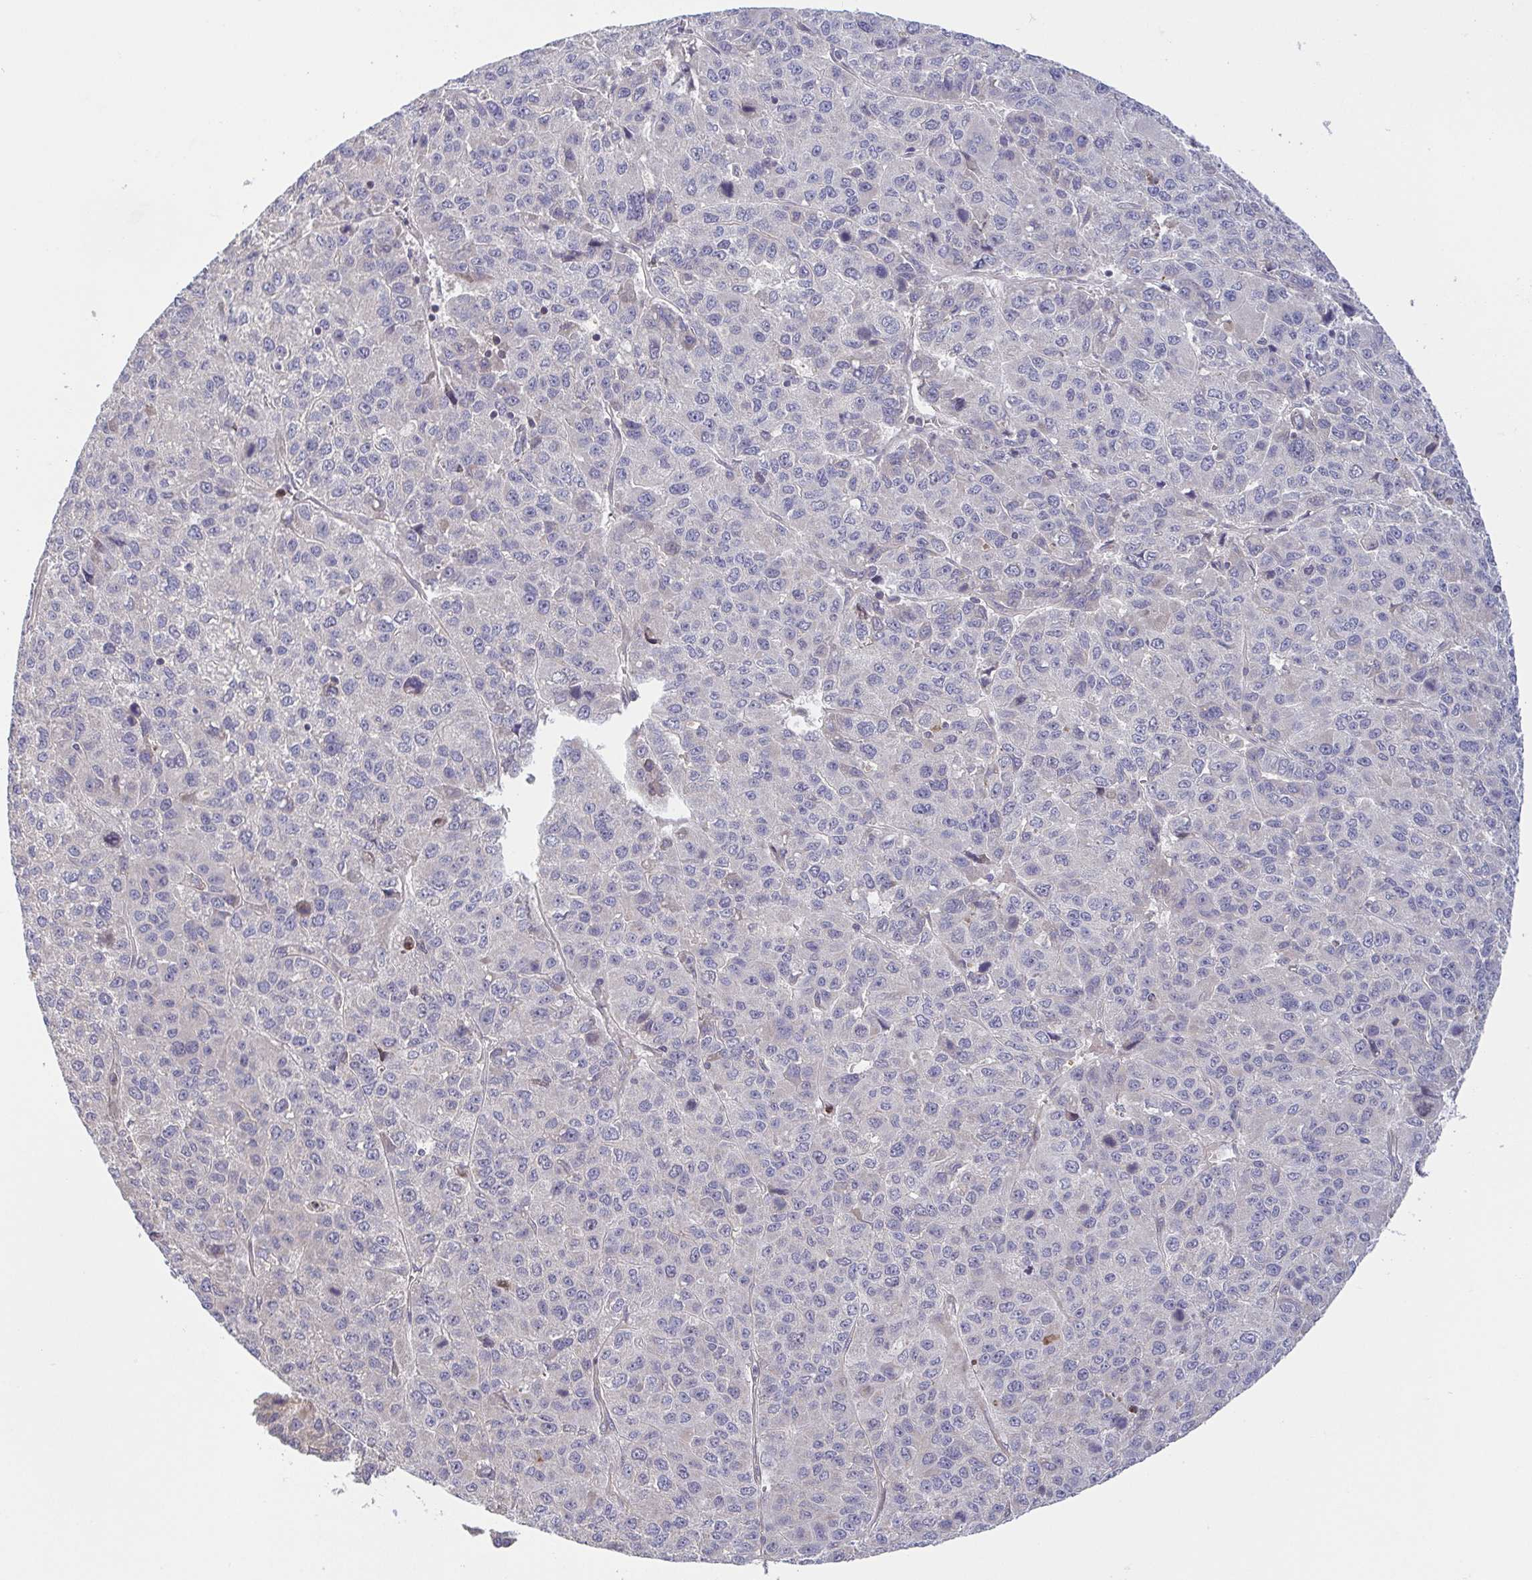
{"staining": {"intensity": "negative", "quantity": "none", "location": "none"}, "tissue": "liver cancer", "cell_type": "Tumor cells", "image_type": "cancer", "snomed": [{"axis": "morphology", "description": "Carcinoma, Hepatocellular, NOS"}, {"axis": "topography", "description": "Liver"}], "caption": "A high-resolution photomicrograph shows IHC staining of liver hepatocellular carcinoma, which displays no significant positivity in tumor cells. The staining was performed using DAB (3,3'-diaminobenzidine) to visualize the protein expression in brown, while the nuclei were stained in blue with hematoxylin (Magnification: 20x).", "gene": "OSBPL7", "patient": {"sex": "male", "age": 69}}